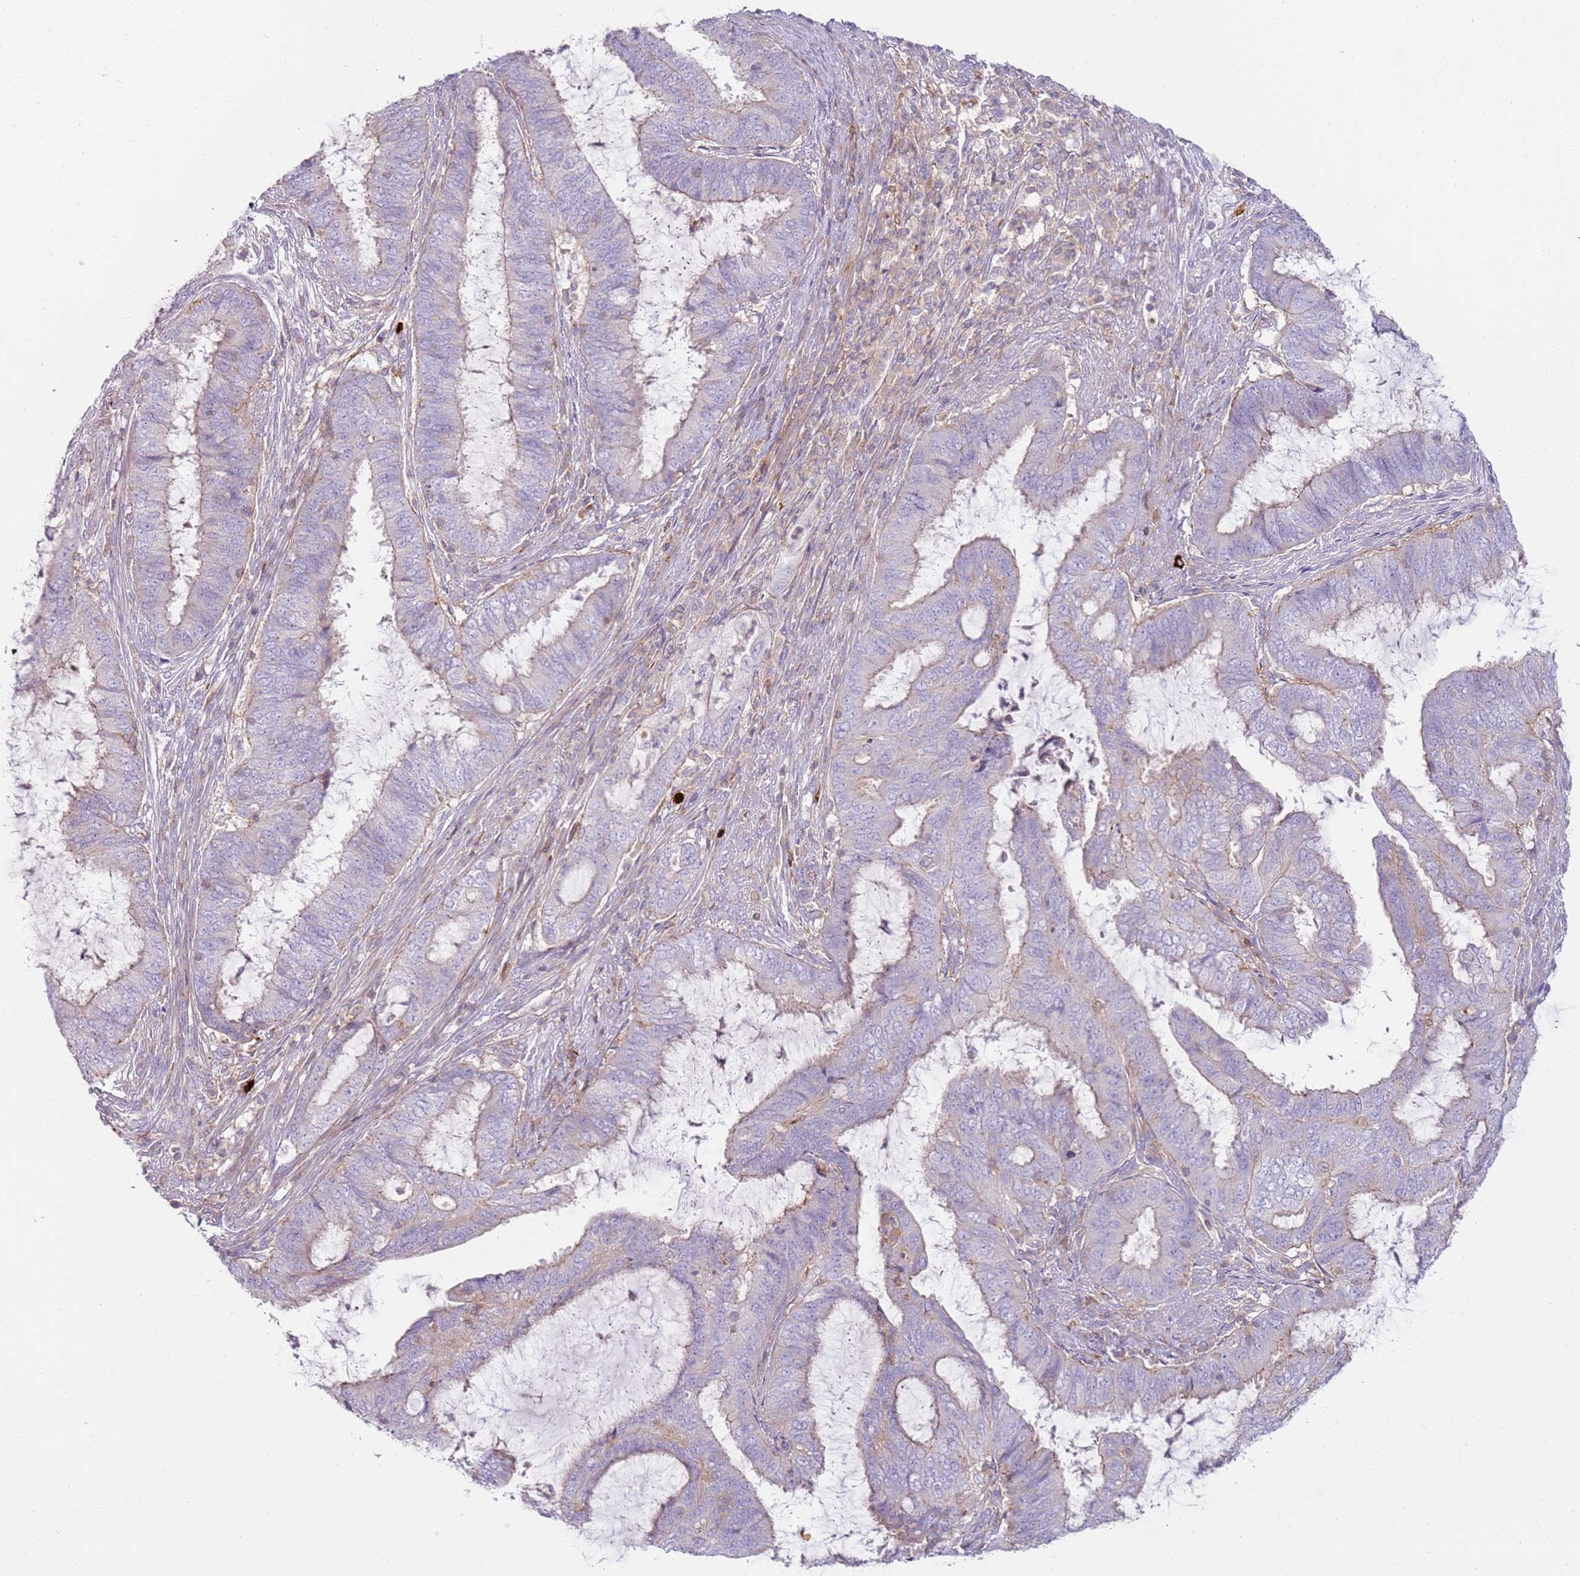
{"staining": {"intensity": "negative", "quantity": "none", "location": "none"}, "tissue": "endometrial cancer", "cell_type": "Tumor cells", "image_type": "cancer", "snomed": [{"axis": "morphology", "description": "Adenocarcinoma, NOS"}, {"axis": "topography", "description": "Endometrium"}], "caption": "Human adenocarcinoma (endometrial) stained for a protein using immunohistochemistry exhibits no expression in tumor cells.", "gene": "FPR1", "patient": {"sex": "female", "age": 51}}